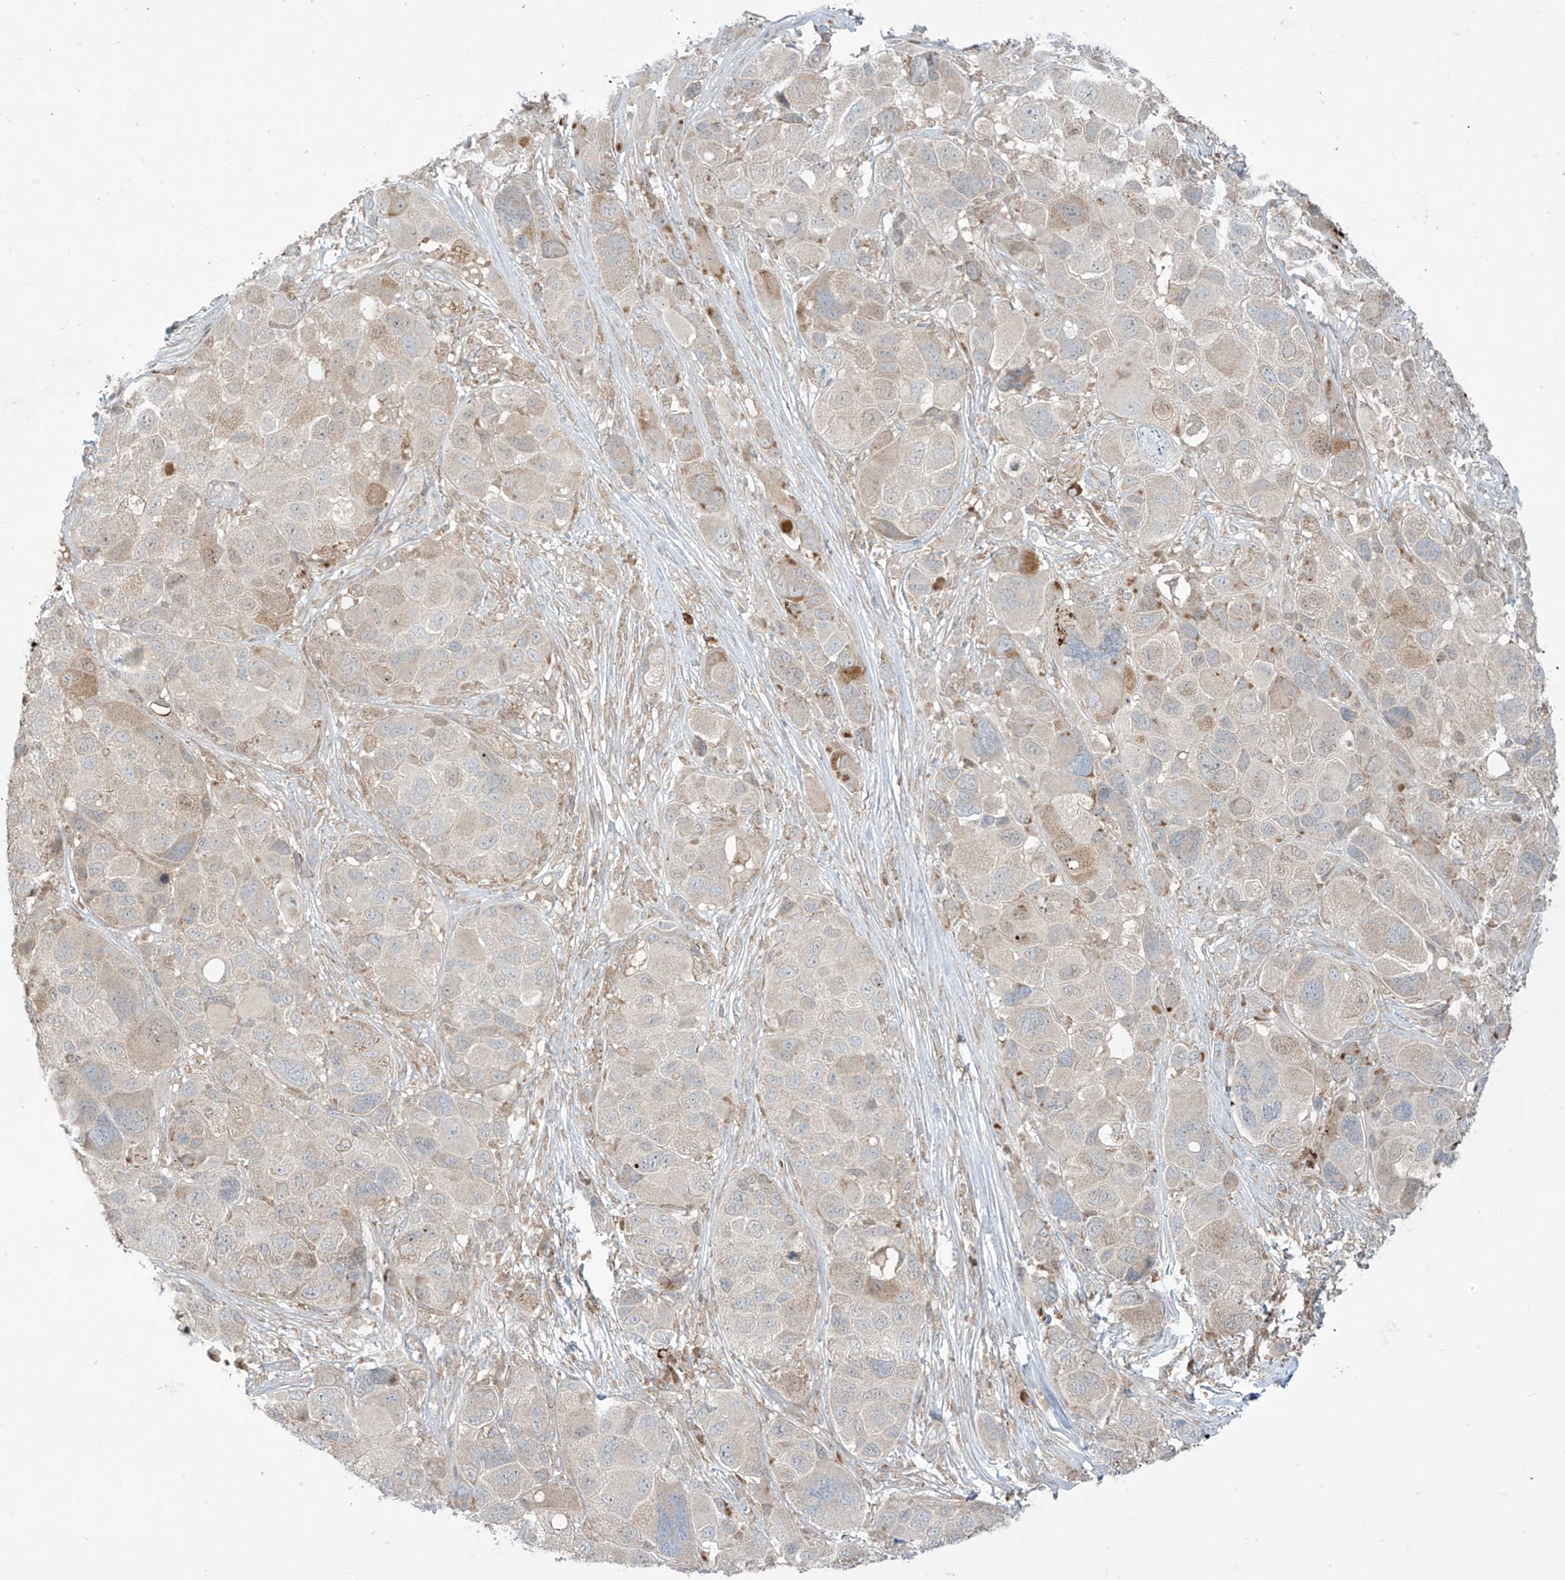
{"staining": {"intensity": "weak", "quantity": "25%-75%", "location": "cytoplasmic/membranous"}, "tissue": "melanoma", "cell_type": "Tumor cells", "image_type": "cancer", "snomed": [{"axis": "morphology", "description": "Malignant melanoma, NOS"}, {"axis": "topography", "description": "Skin of trunk"}], "caption": "A brown stain shows weak cytoplasmic/membranous positivity of a protein in human melanoma tumor cells.", "gene": "PPAT", "patient": {"sex": "male", "age": 71}}